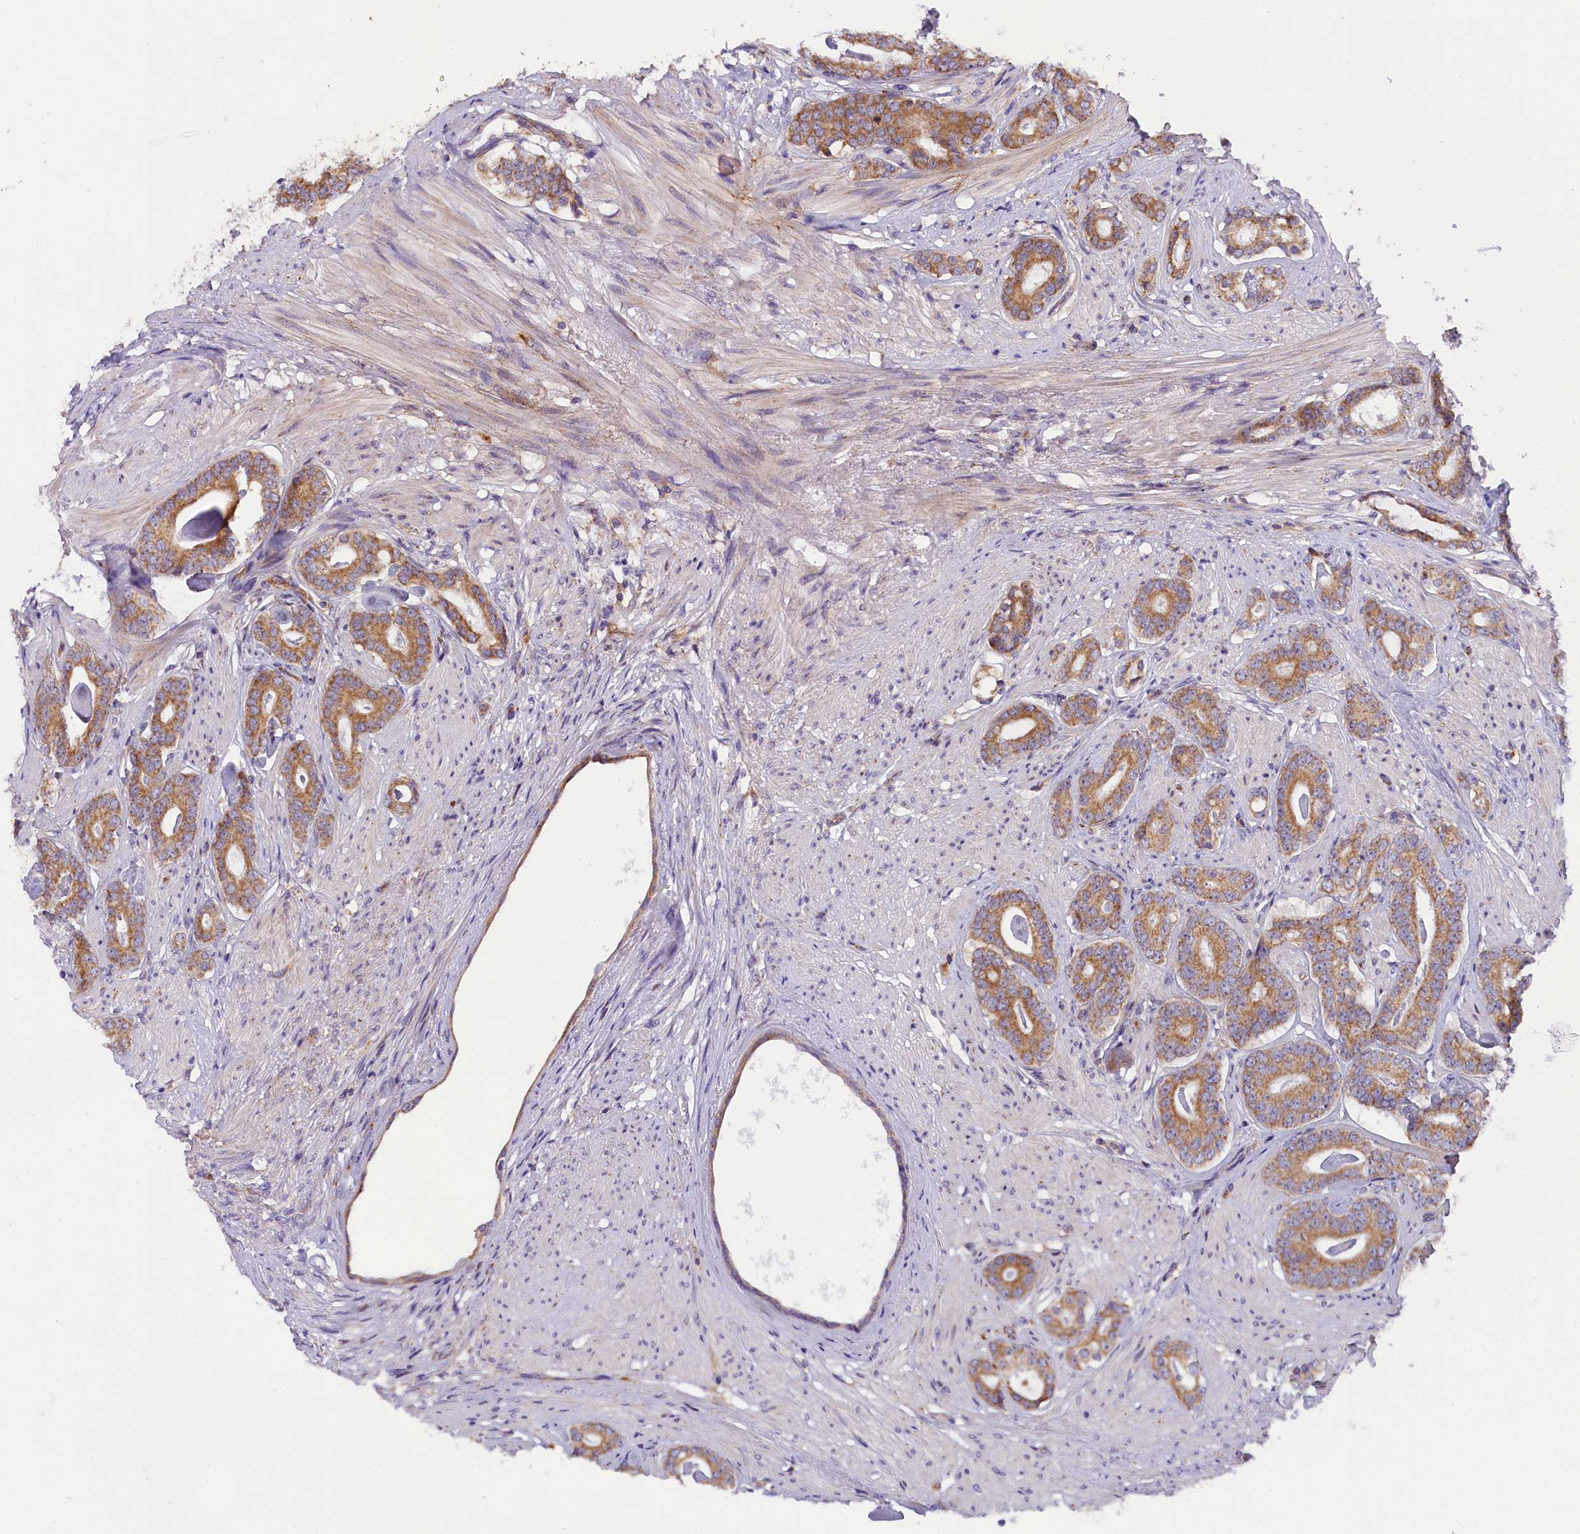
{"staining": {"intensity": "moderate", "quantity": ">75%", "location": "cytoplasmic/membranous"}, "tissue": "prostate cancer", "cell_type": "Tumor cells", "image_type": "cancer", "snomed": [{"axis": "morphology", "description": "Adenocarcinoma, Low grade"}, {"axis": "topography", "description": "Prostate"}], "caption": "The histopathology image demonstrates immunohistochemical staining of adenocarcinoma (low-grade) (prostate). There is moderate cytoplasmic/membranous expression is seen in approximately >75% of tumor cells.", "gene": "DNAJB9", "patient": {"sex": "male", "age": 71}}